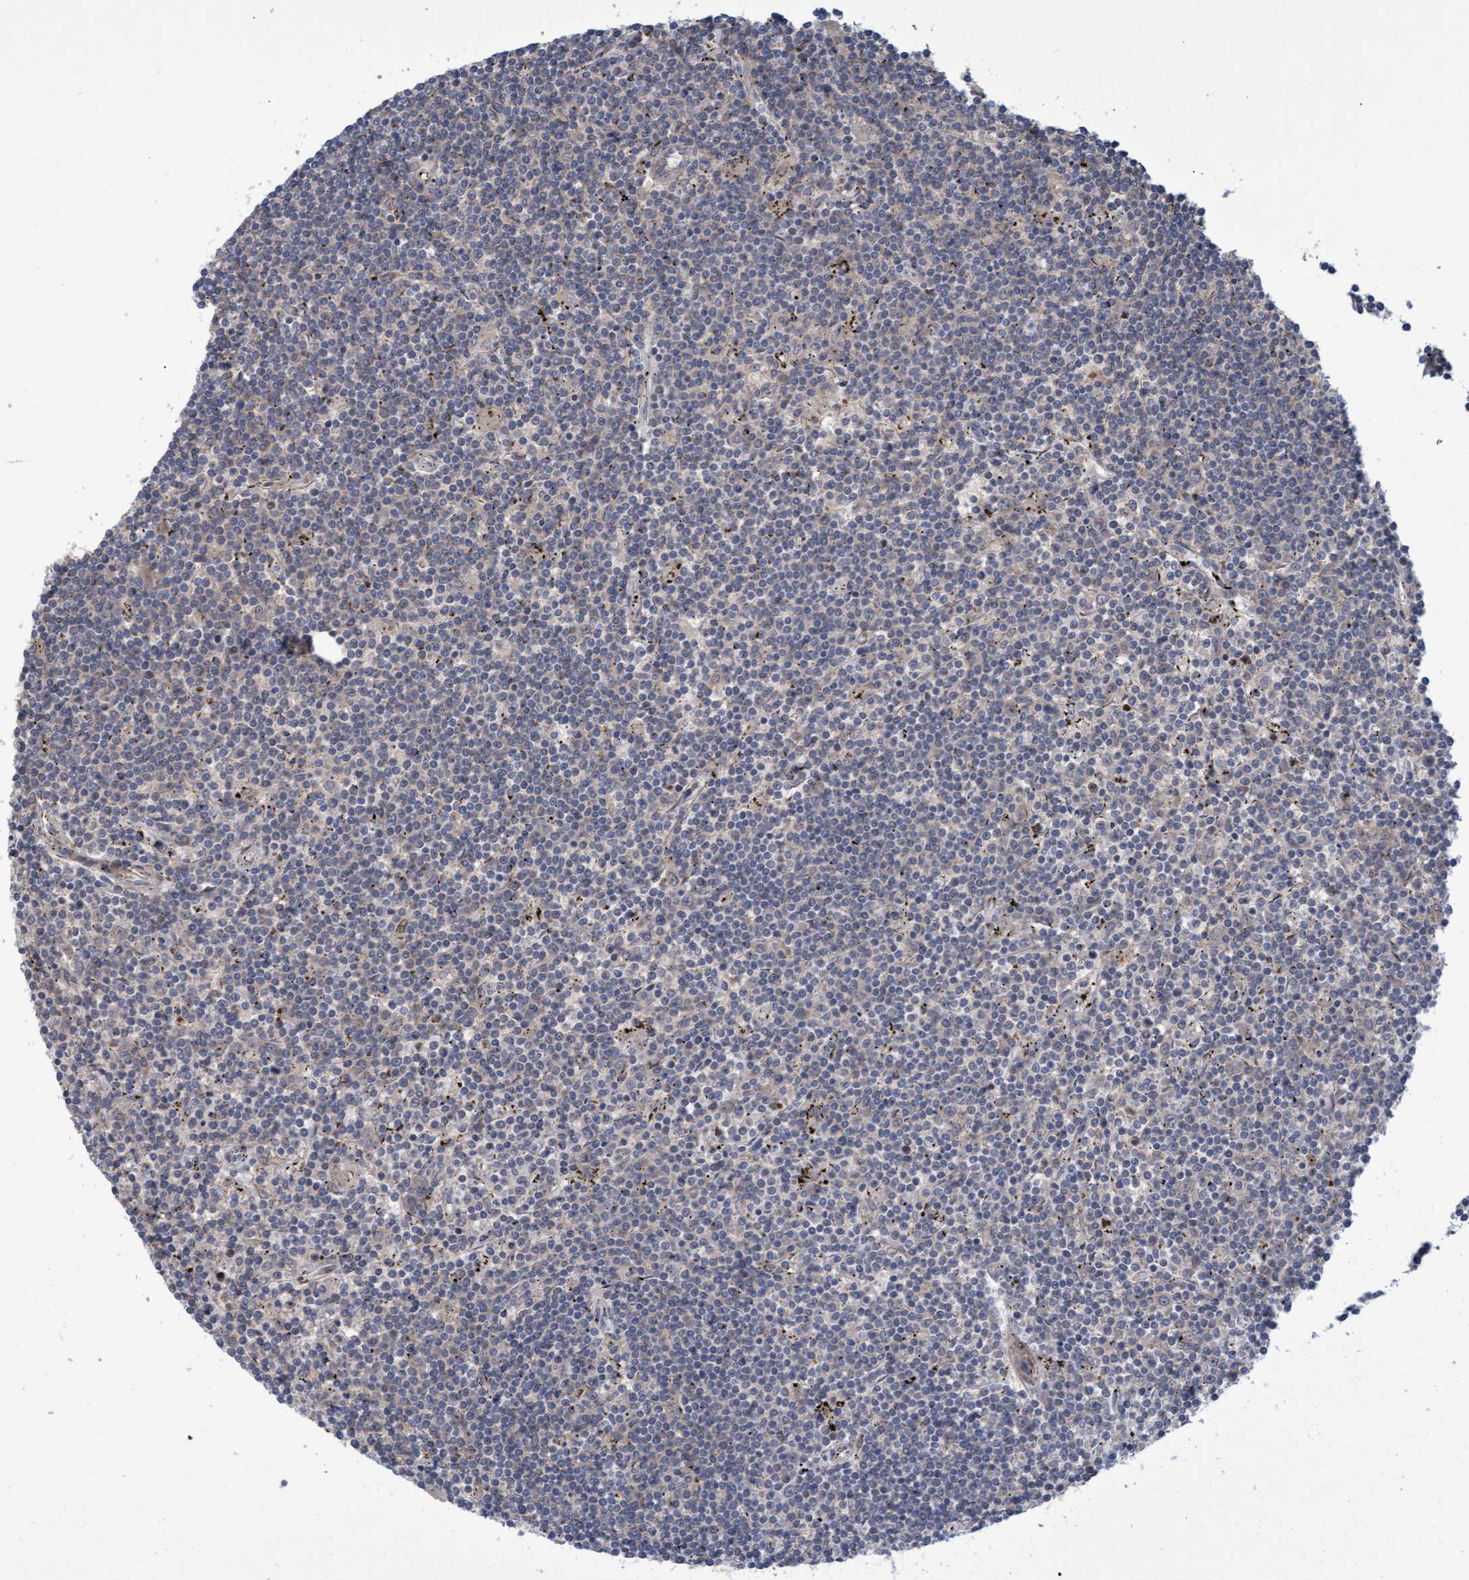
{"staining": {"intensity": "negative", "quantity": "none", "location": "none"}, "tissue": "lymphoma", "cell_type": "Tumor cells", "image_type": "cancer", "snomed": [{"axis": "morphology", "description": "Malignant lymphoma, non-Hodgkin's type, Low grade"}, {"axis": "topography", "description": "Spleen"}], "caption": "The photomicrograph exhibits no significant expression in tumor cells of lymphoma.", "gene": "NAA15", "patient": {"sex": "male", "age": 76}}